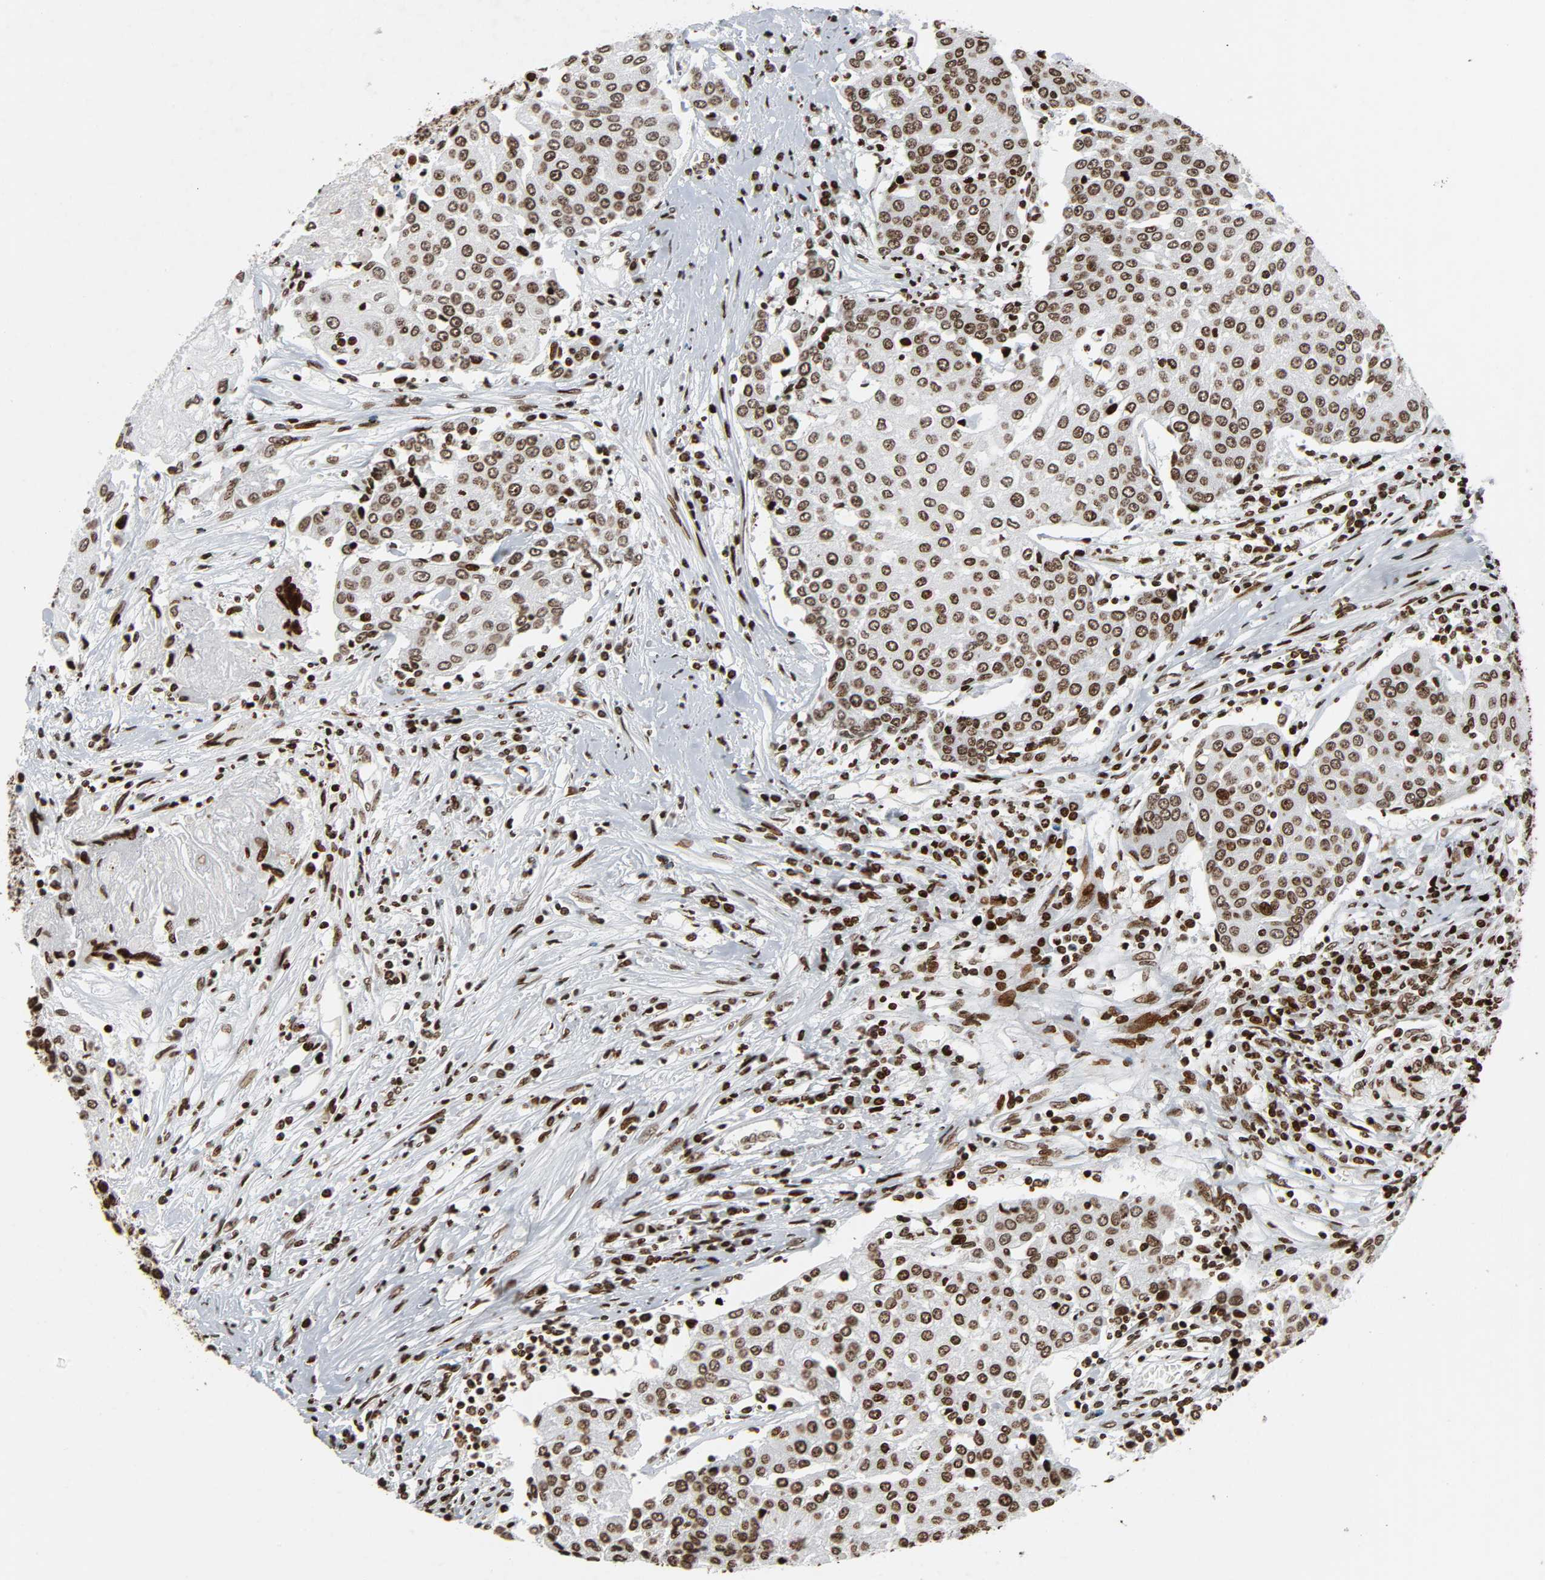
{"staining": {"intensity": "moderate", "quantity": ">75%", "location": "nuclear"}, "tissue": "urothelial cancer", "cell_type": "Tumor cells", "image_type": "cancer", "snomed": [{"axis": "morphology", "description": "Urothelial carcinoma, High grade"}, {"axis": "topography", "description": "Urinary bladder"}], "caption": "Immunohistochemistry of urothelial cancer shows medium levels of moderate nuclear positivity in approximately >75% of tumor cells.", "gene": "RXRA", "patient": {"sex": "female", "age": 85}}